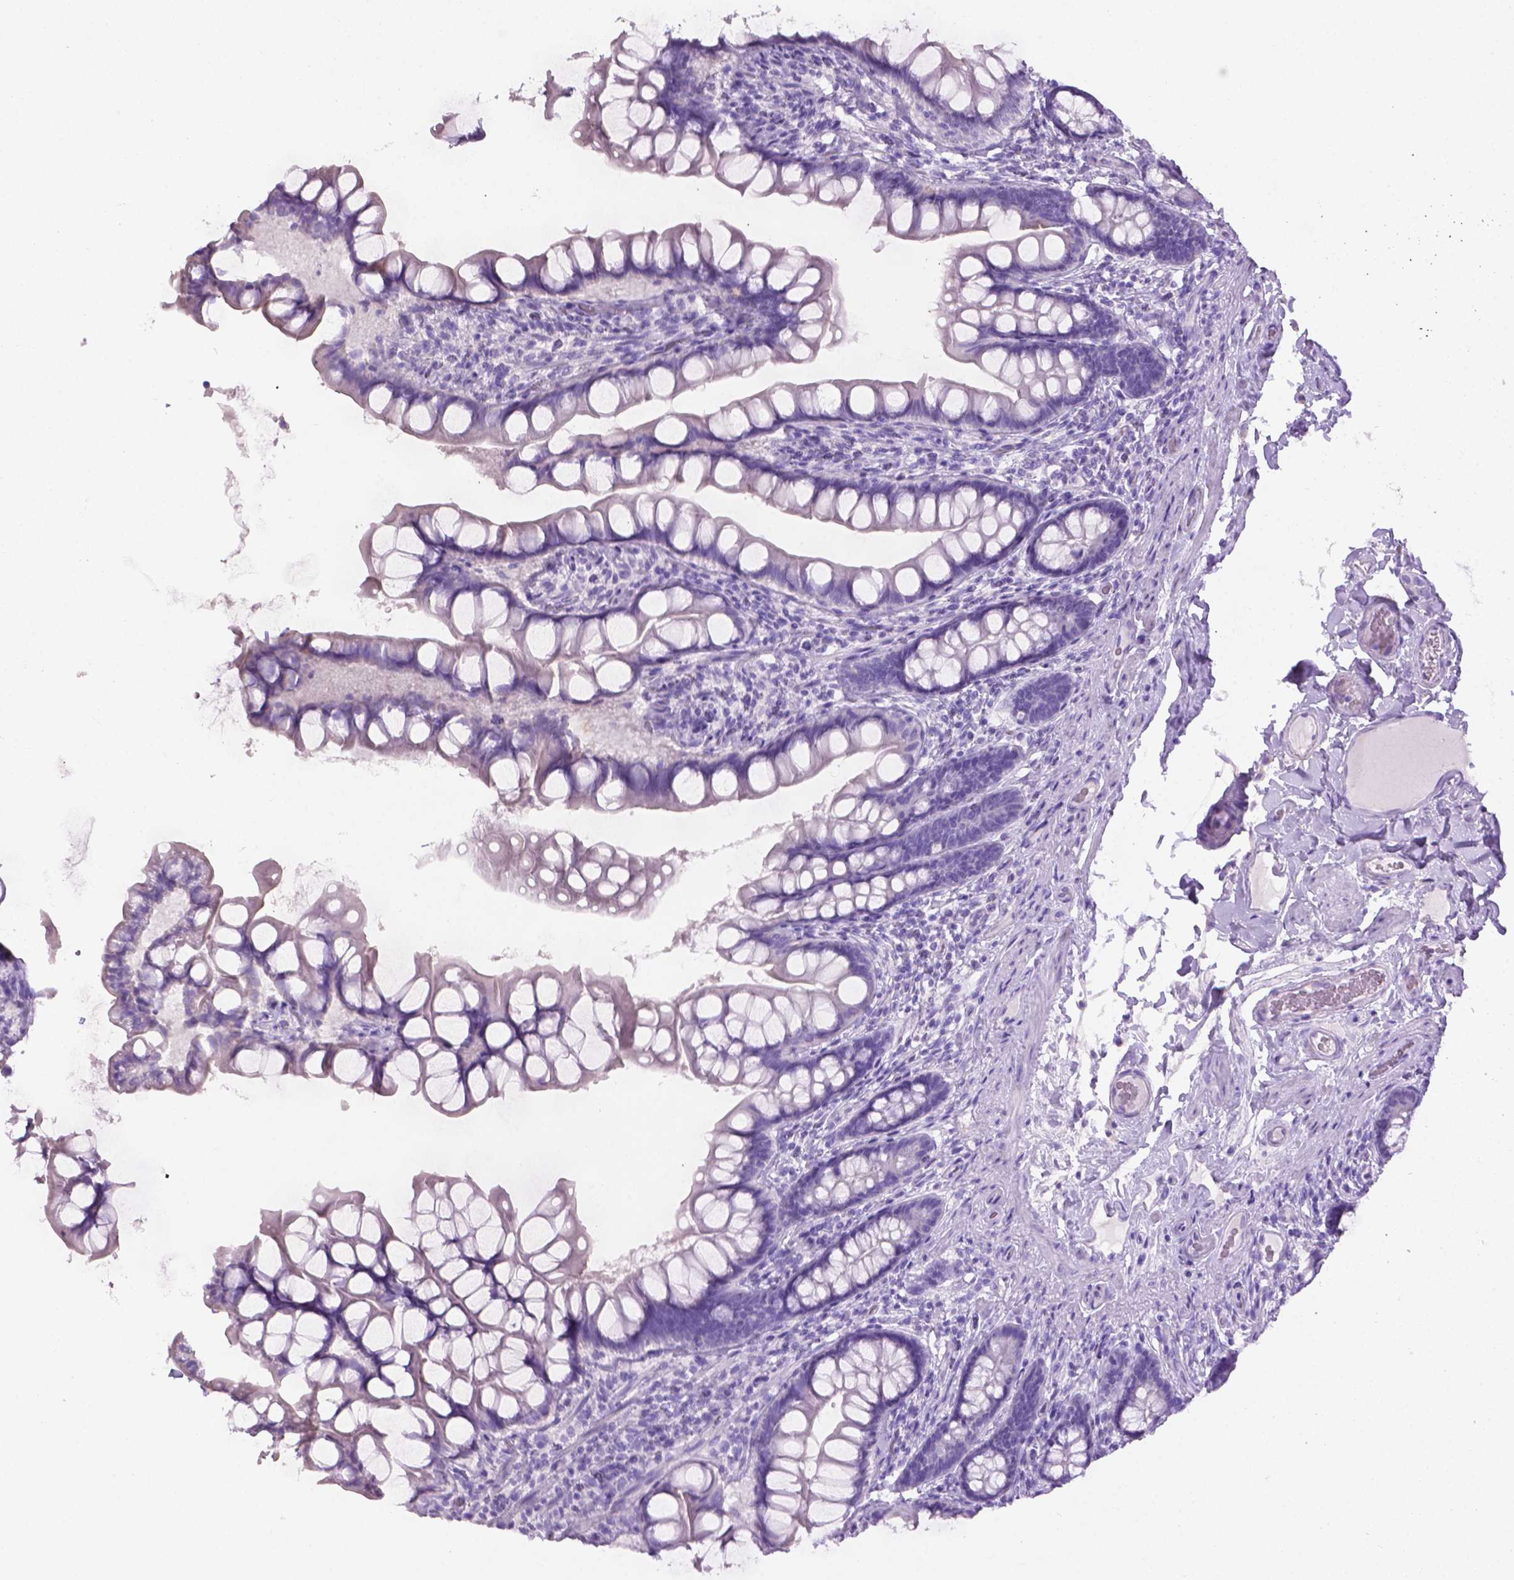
{"staining": {"intensity": "negative", "quantity": "none", "location": "none"}, "tissue": "small intestine", "cell_type": "Glandular cells", "image_type": "normal", "snomed": [{"axis": "morphology", "description": "Normal tissue, NOS"}, {"axis": "topography", "description": "Small intestine"}], "caption": "Immunohistochemistry of normal human small intestine reveals no expression in glandular cells. (DAB IHC, high magnification).", "gene": "LELP1", "patient": {"sex": "male", "age": 70}}